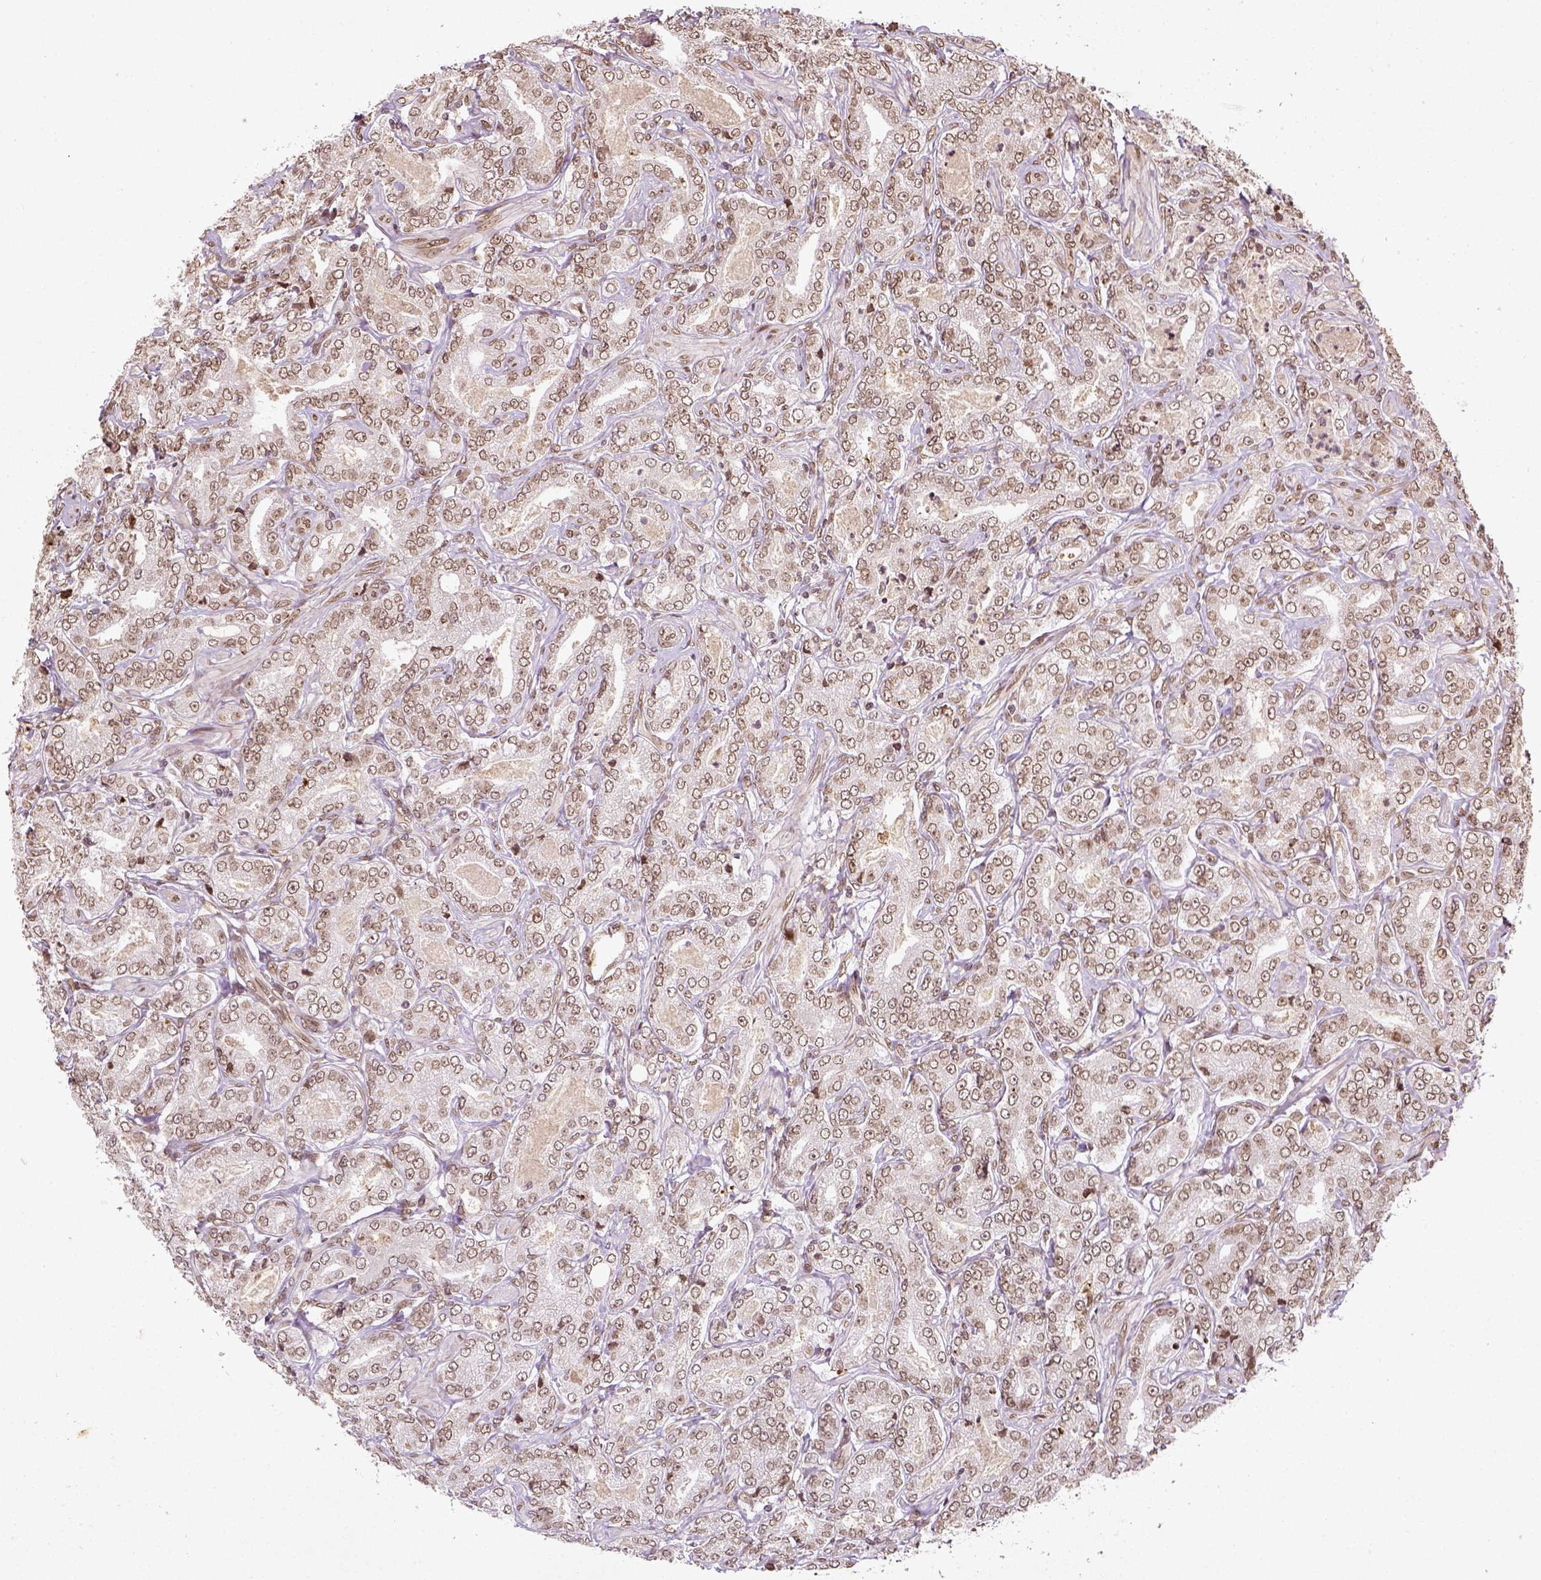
{"staining": {"intensity": "moderate", "quantity": ">75%", "location": "nuclear"}, "tissue": "prostate cancer", "cell_type": "Tumor cells", "image_type": "cancer", "snomed": [{"axis": "morphology", "description": "Adenocarcinoma, NOS"}, {"axis": "topography", "description": "Prostate"}], "caption": "Protein analysis of prostate cancer tissue demonstrates moderate nuclear positivity in about >75% of tumor cells.", "gene": "BANF1", "patient": {"sex": "male", "age": 64}}